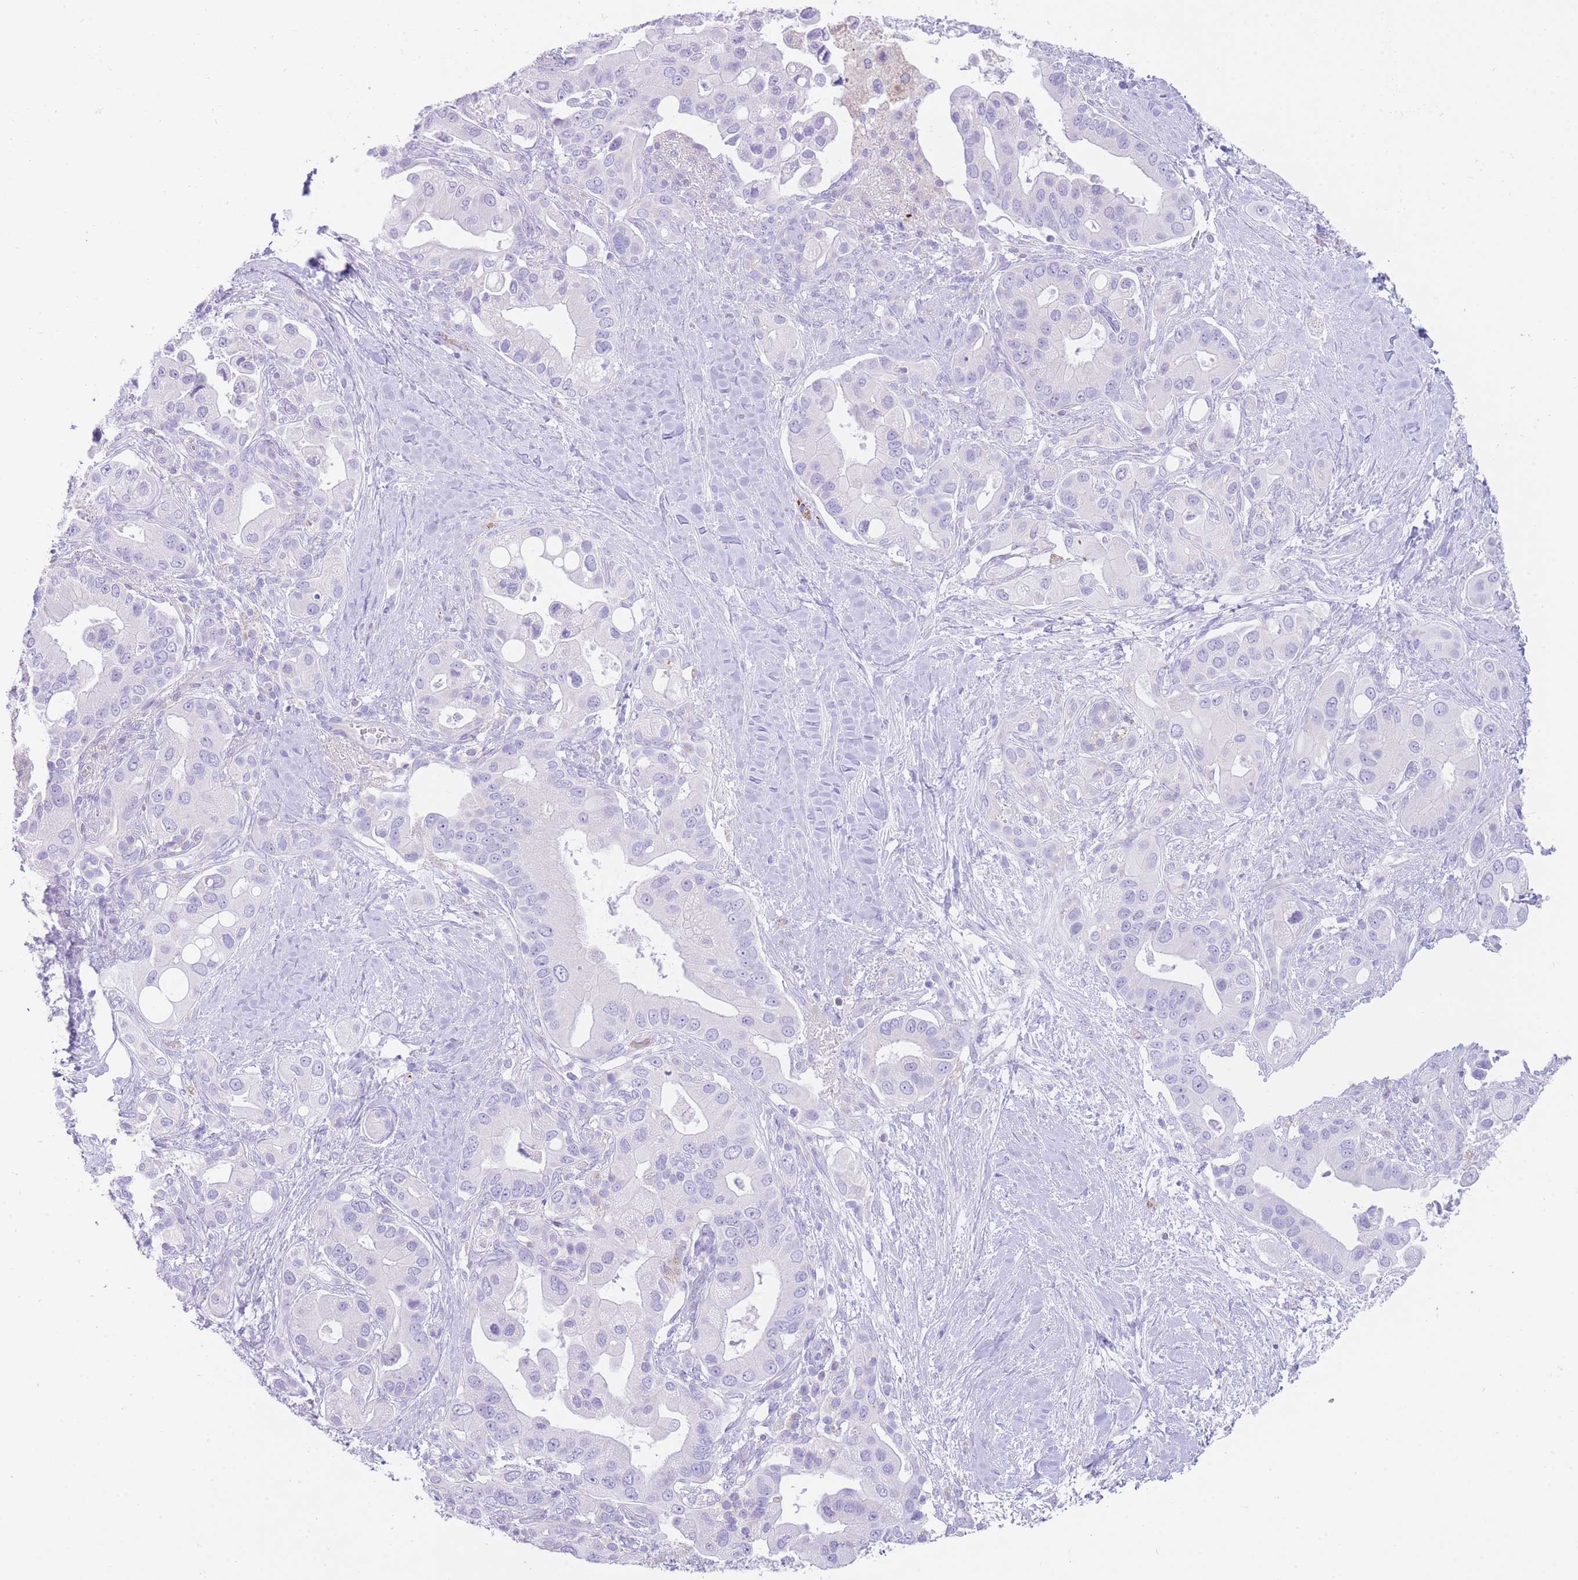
{"staining": {"intensity": "negative", "quantity": "none", "location": "none"}, "tissue": "pancreatic cancer", "cell_type": "Tumor cells", "image_type": "cancer", "snomed": [{"axis": "morphology", "description": "Adenocarcinoma, NOS"}, {"axis": "topography", "description": "Pancreas"}], "caption": "DAB immunohistochemical staining of human pancreatic cancer displays no significant positivity in tumor cells.", "gene": "QTRT1", "patient": {"sex": "male", "age": 57}}